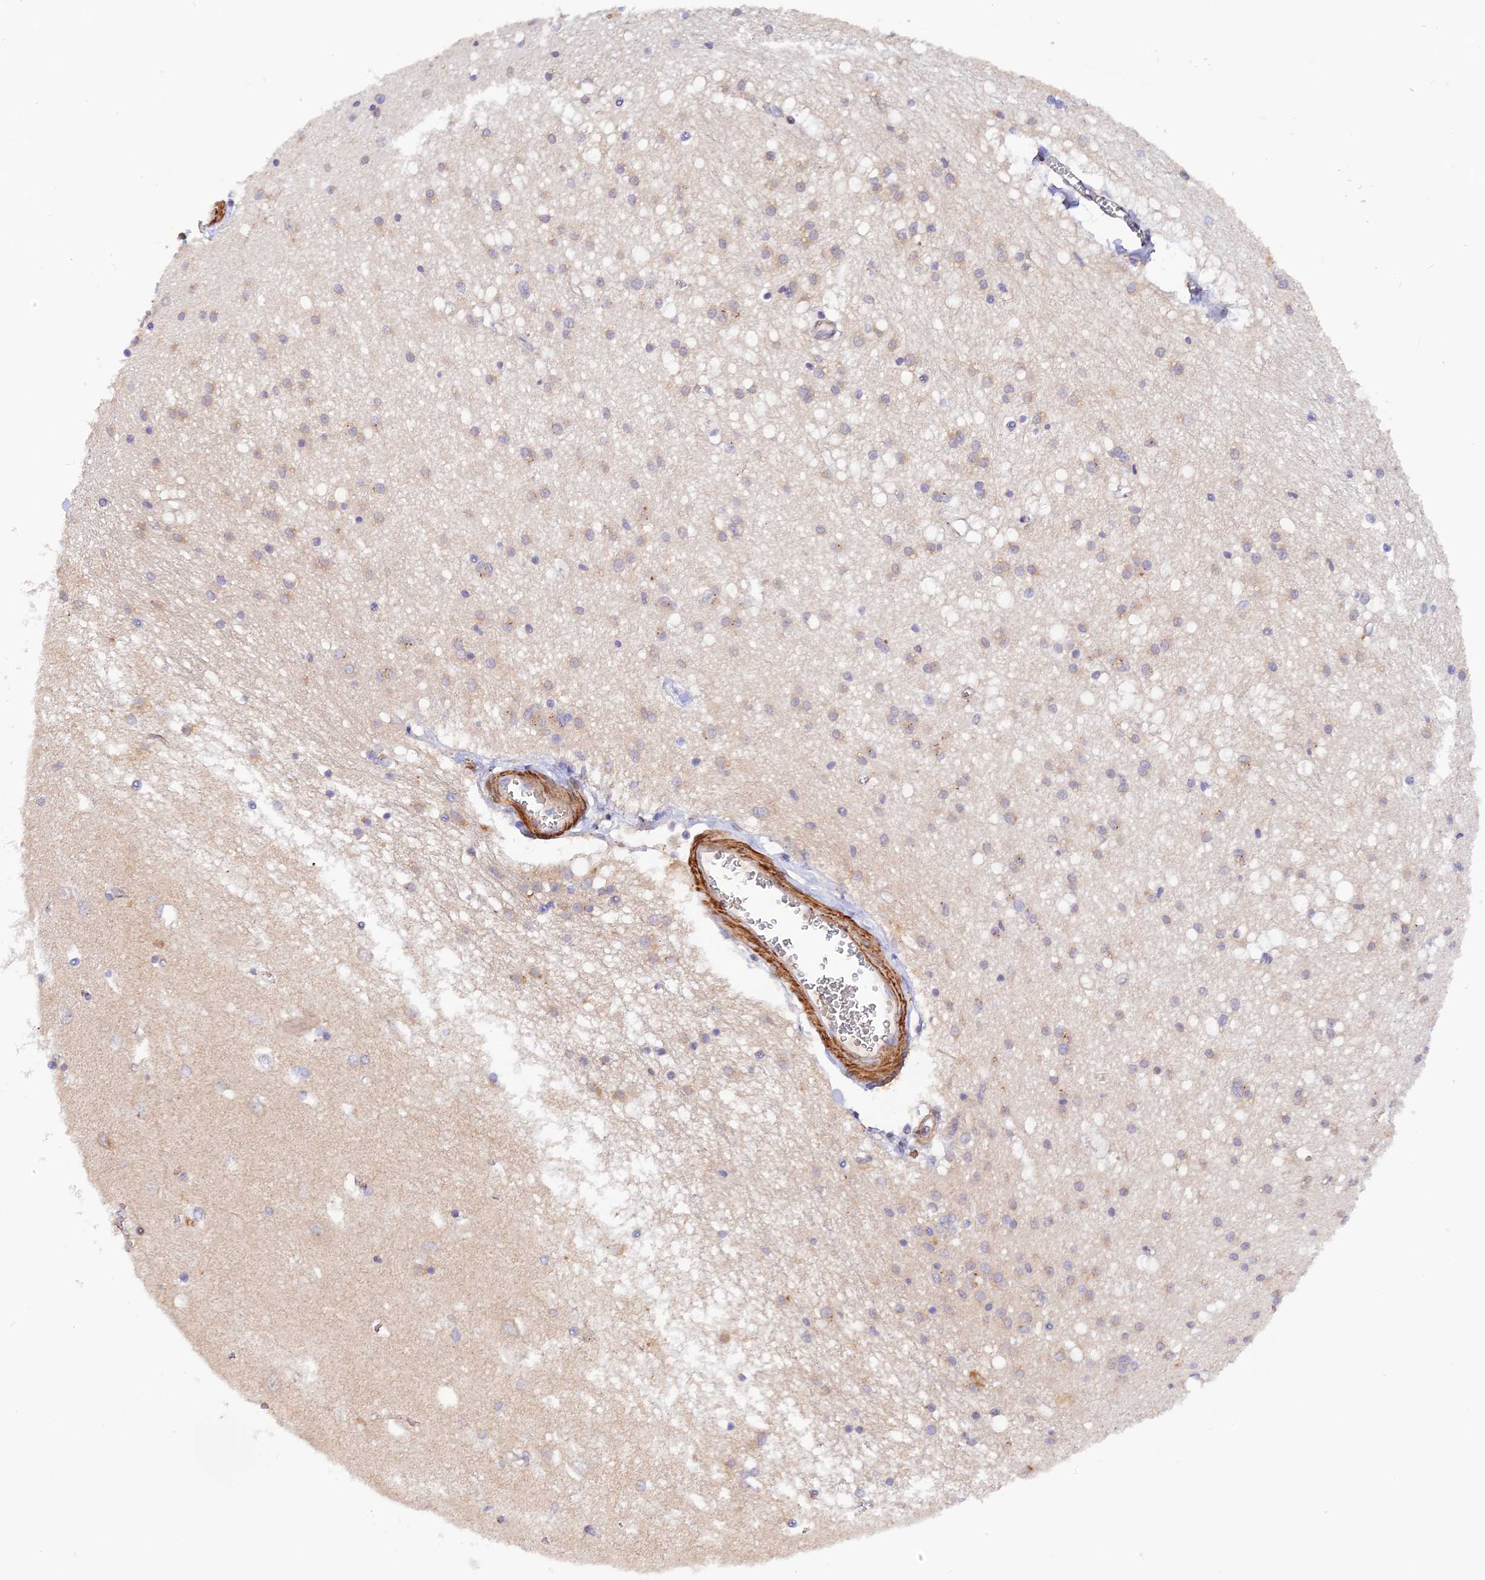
{"staining": {"intensity": "moderate", "quantity": "<25%", "location": "cytoplasmic/membranous"}, "tissue": "caudate", "cell_type": "Glial cells", "image_type": "normal", "snomed": [{"axis": "morphology", "description": "Normal tissue, NOS"}, {"axis": "topography", "description": "Lateral ventricle wall"}], "caption": "Moderate cytoplasmic/membranous protein staining is appreciated in approximately <25% of glial cells in caudate.", "gene": "WDFY4", "patient": {"sex": "male", "age": 37}}